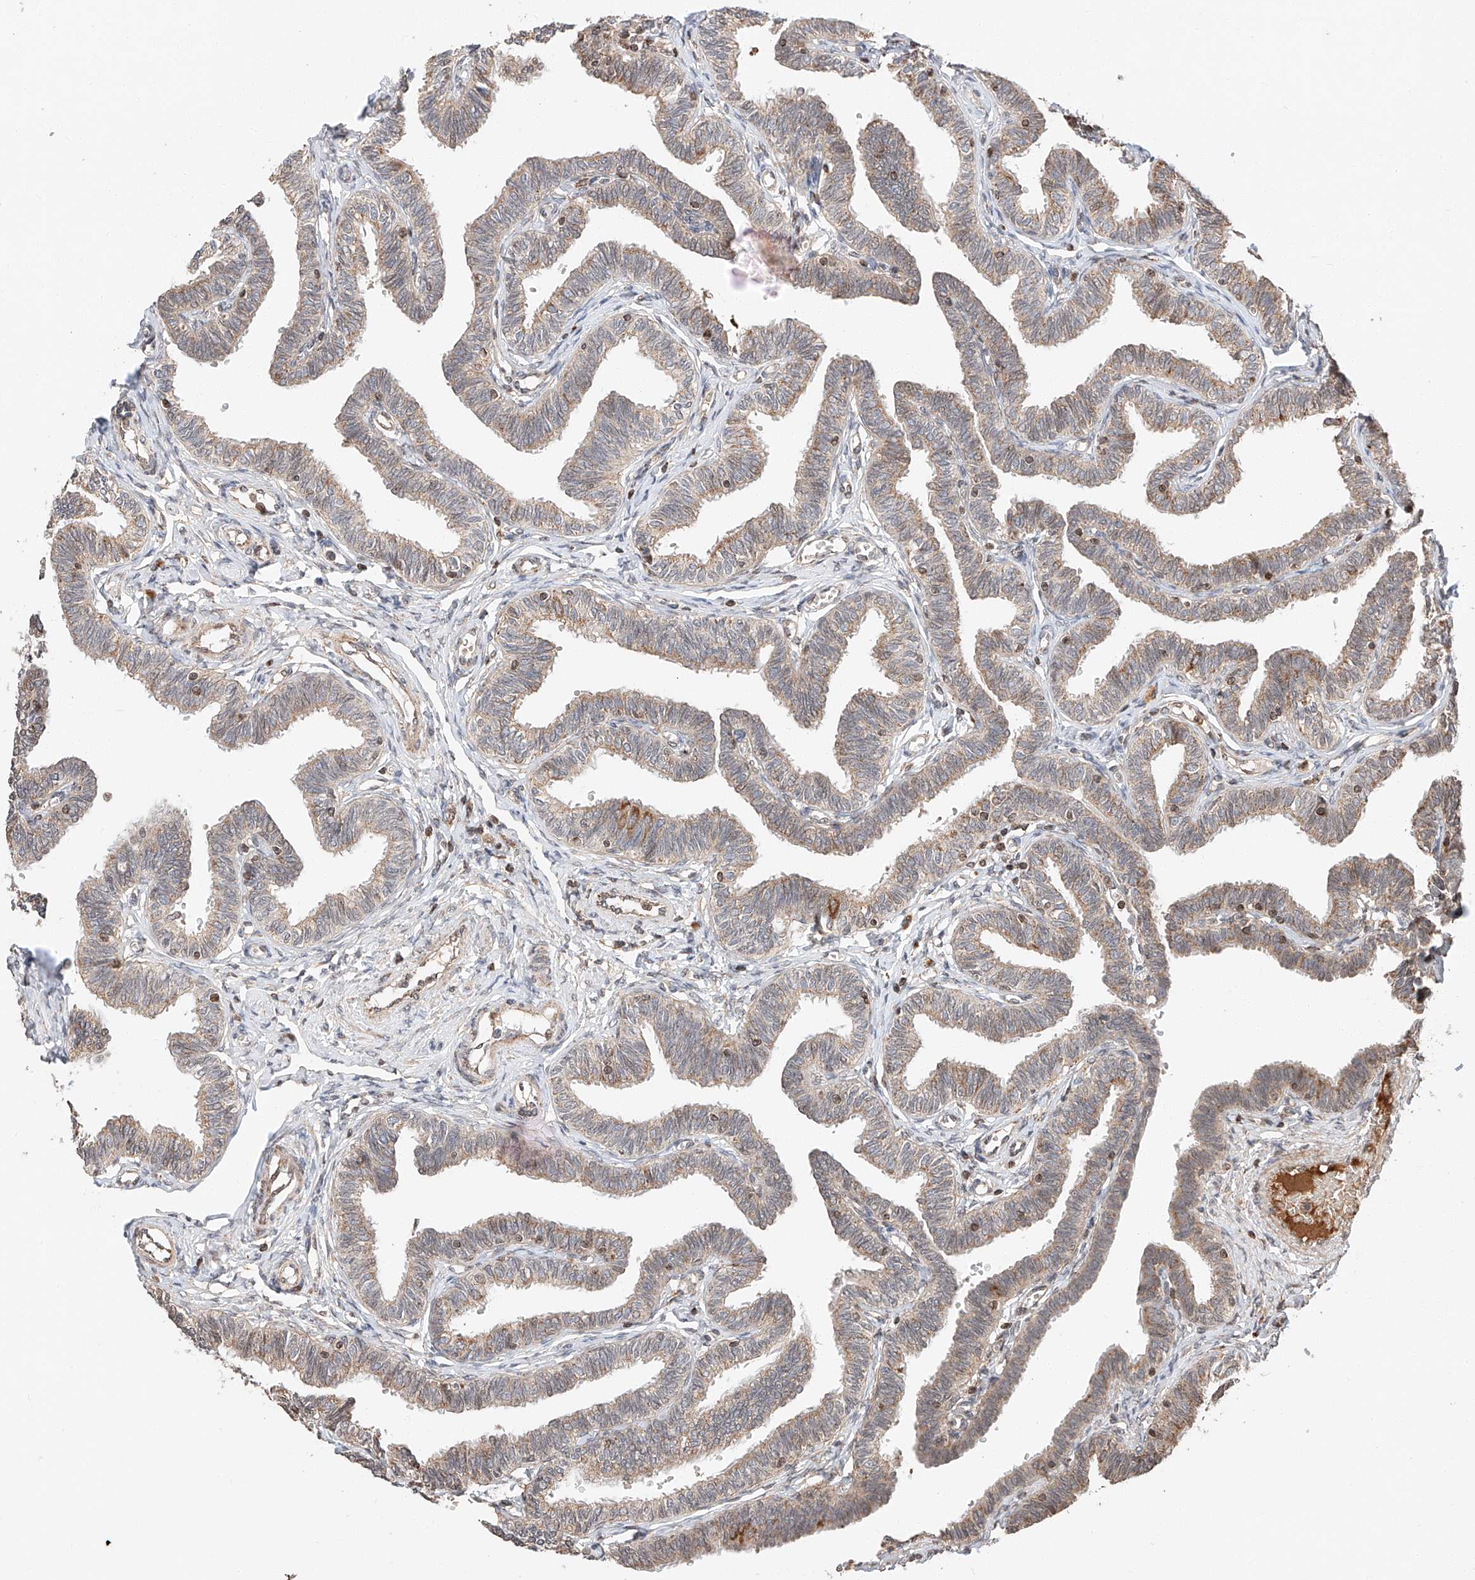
{"staining": {"intensity": "weak", "quantity": "25%-75%", "location": "cytoplasmic/membranous"}, "tissue": "fallopian tube", "cell_type": "Glandular cells", "image_type": "normal", "snomed": [{"axis": "morphology", "description": "Normal tissue, NOS"}, {"axis": "topography", "description": "Fallopian tube"}, {"axis": "topography", "description": "Ovary"}], "caption": "Immunohistochemistry of normal fallopian tube demonstrates low levels of weak cytoplasmic/membranous positivity in about 25%-75% of glandular cells.", "gene": "ARHGAP33", "patient": {"sex": "female", "age": 23}}